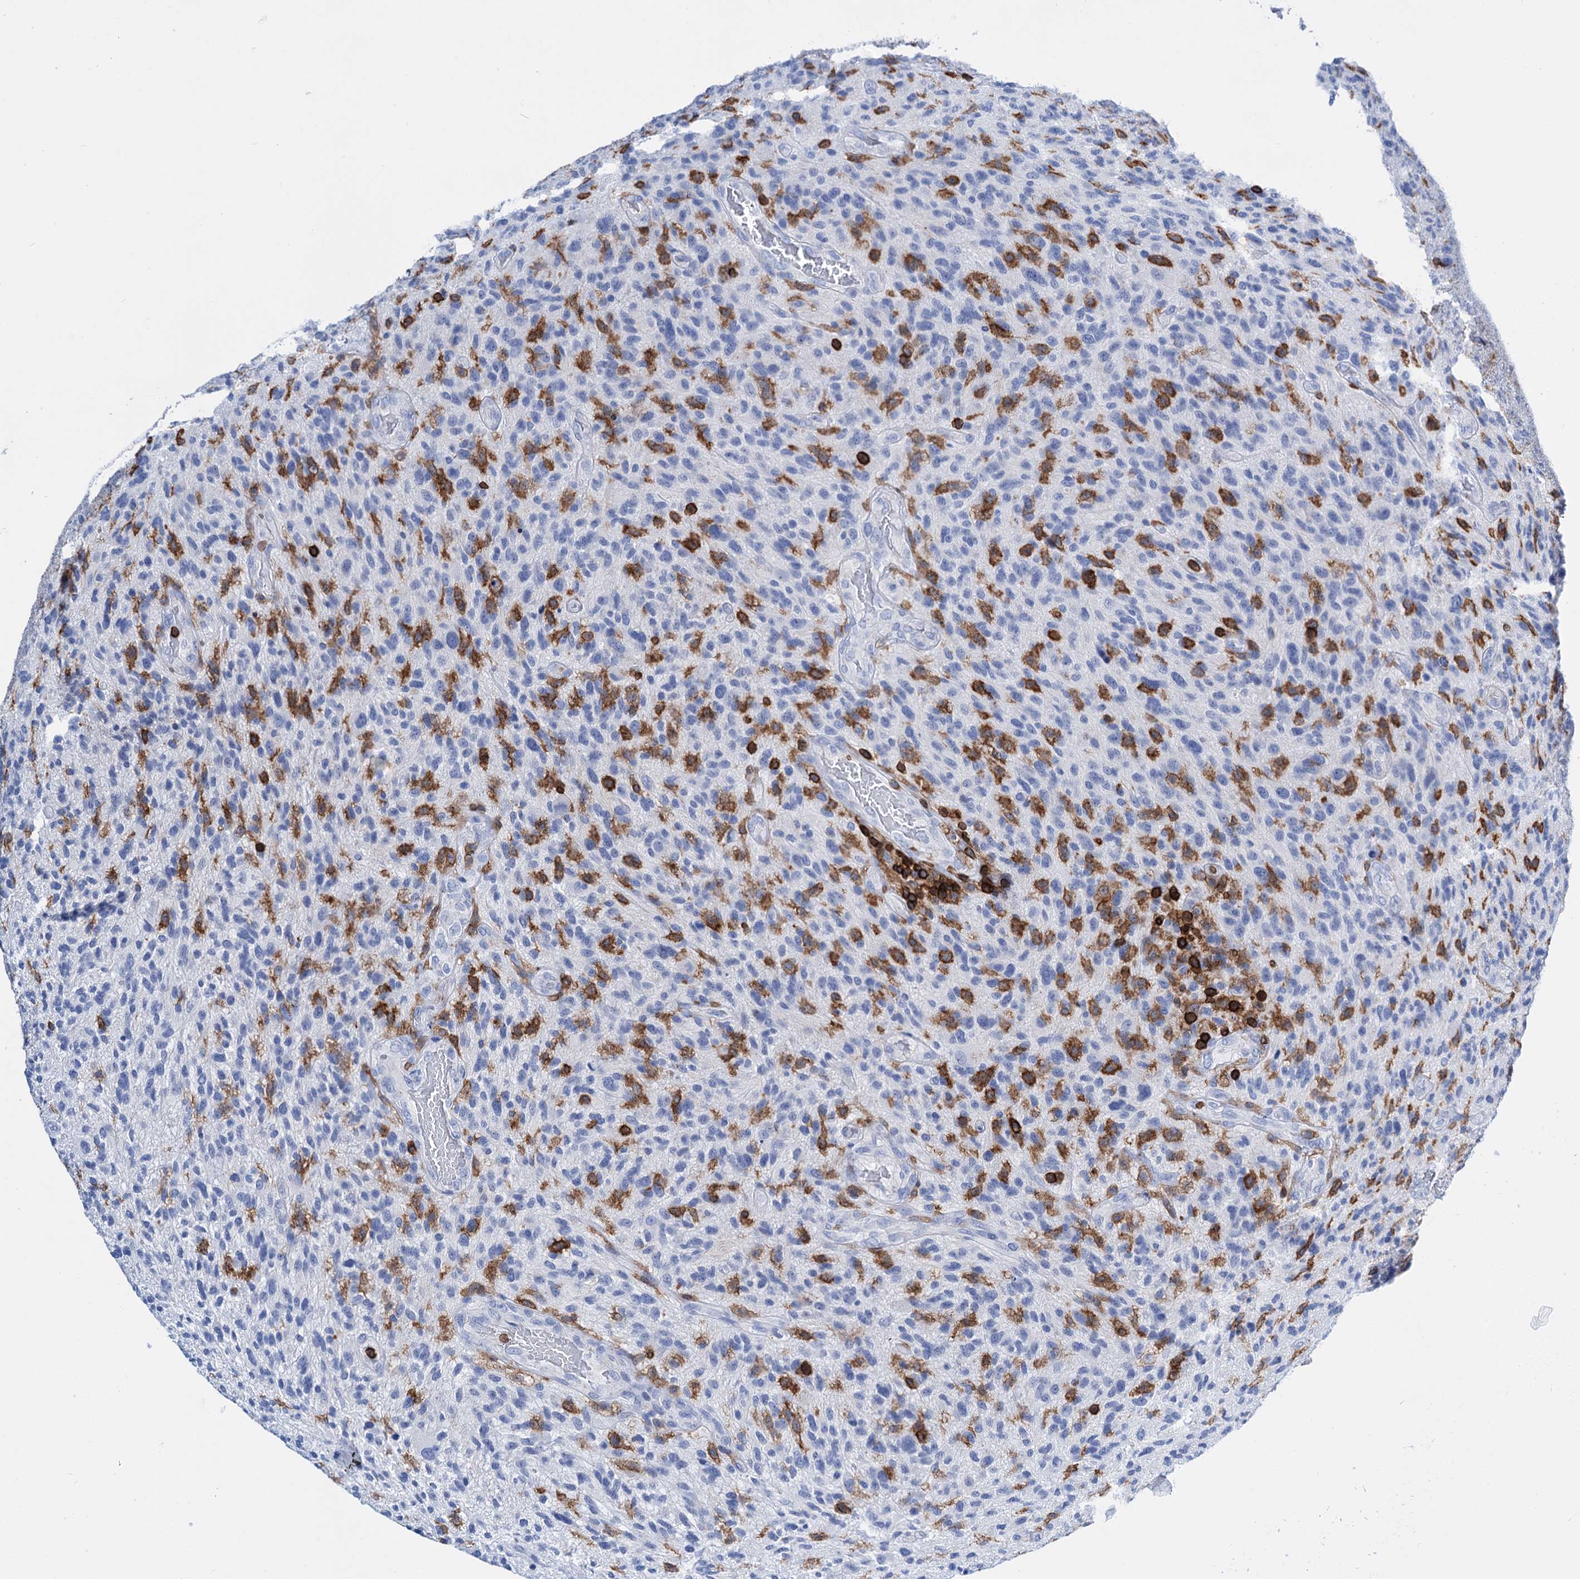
{"staining": {"intensity": "negative", "quantity": "none", "location": "none"}, "tissue": "glioma", "cell_type": "Tumor cells", "image_type": "cancer", "snomed": [{"axis": "morphology", "description": "Glioma, malignant, High grade"}, {"axis": "topography", "description": "Brain"}], "caption": "Image shows no significant protein expression in tumor cells of malignant glioma (high-grade). Nuclei are stained in blue.", "gene": "DEF6", "patient": {"sex": "male", "age": 47}}